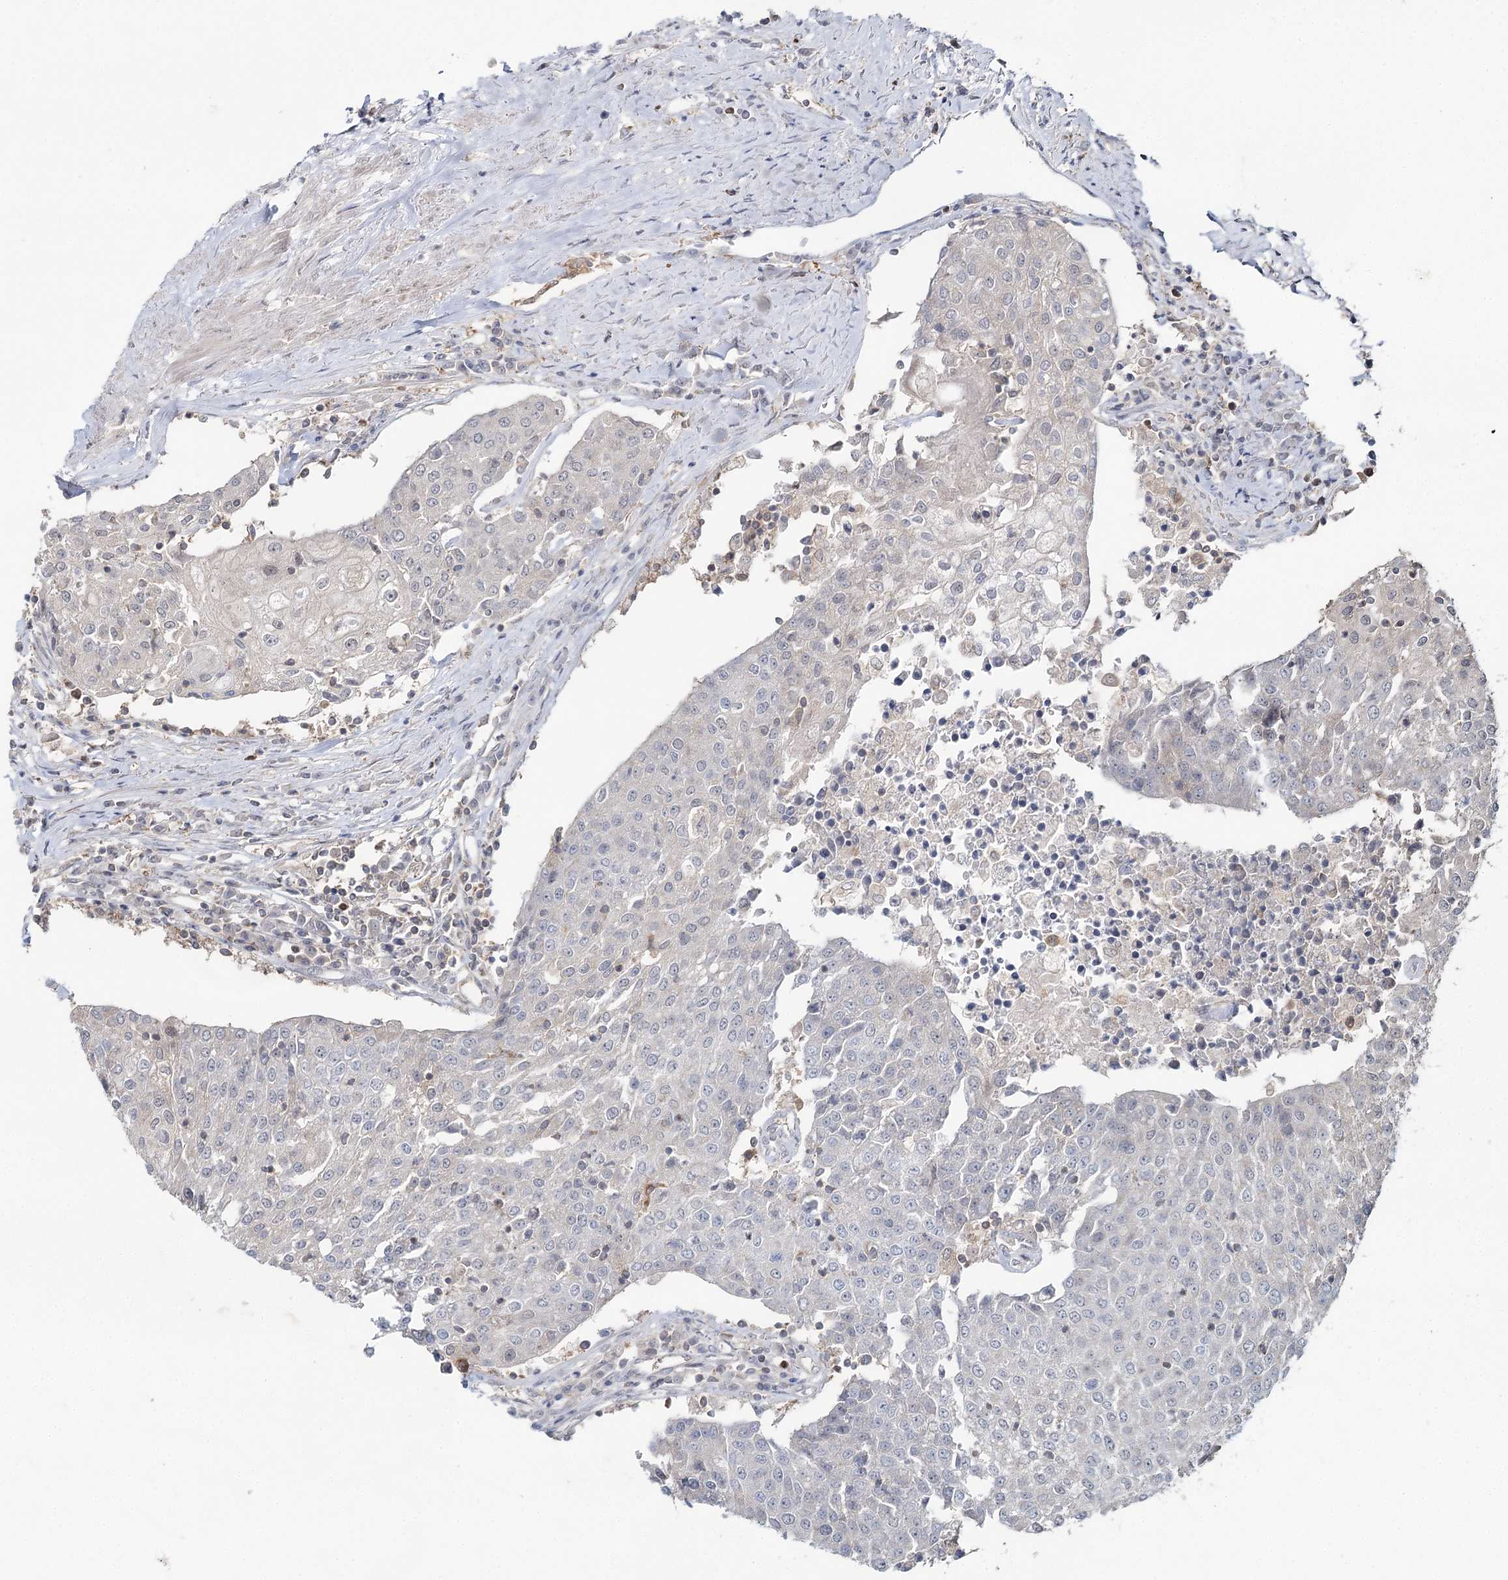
{"staining": {"intensity": "negative", "quantity": "none", "location": "none"}, "tissue": "urothelial cancer", "cell_type": "Tumor cells", "image_type": "cancer", "snomed": [{"axis": "morphology", "description": "Urothelial carcinoma, High grade"}, {"axis": "topography", "description": "Urinary bladder"}], "caption": "An immunohistochemistry (IHC) photomicrograph of urothelial cancer is shown. There is no staining in tumor cells of urothelial cancer.", "gene": "WDR44", "patient": {"sex": "female", "age": 85}}